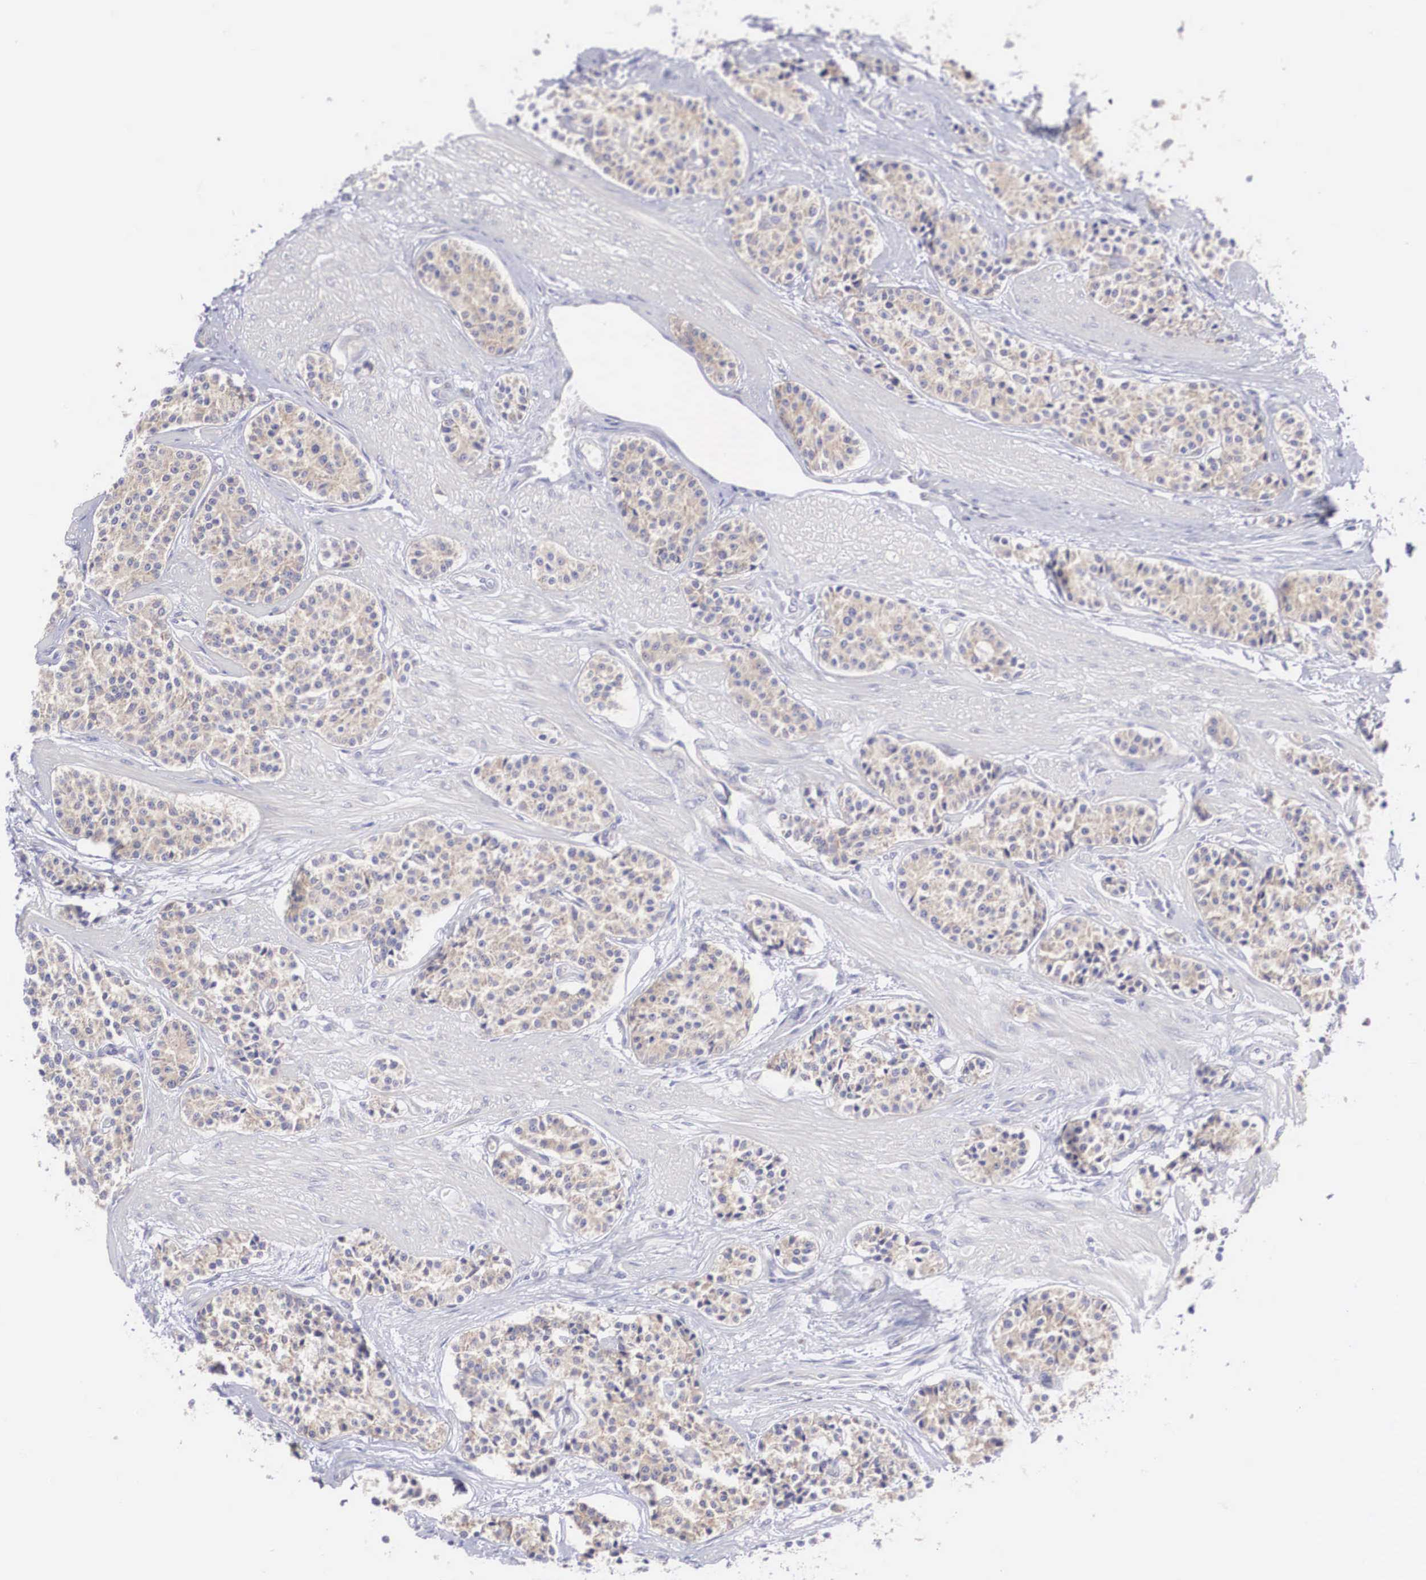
{"staining": {"intensity": "weak", "quantity": ">75%", "location": "cytoplasmic/membranous"}, "tissue": "carcinoid", "cell_type": "Tumor cells", "image_type": "cancer", "snomed": [{"axis": "morphology", "description": "Carcinoid, malignant, NOS"}, {"axis": "topography", "description": "Stomach"}], "caption": "Human carcinoid stained with a protein marker reveals weak staining in tumor cells.", "gene": "TXLNG", "patient": {"sex": "female", "age": 76}}